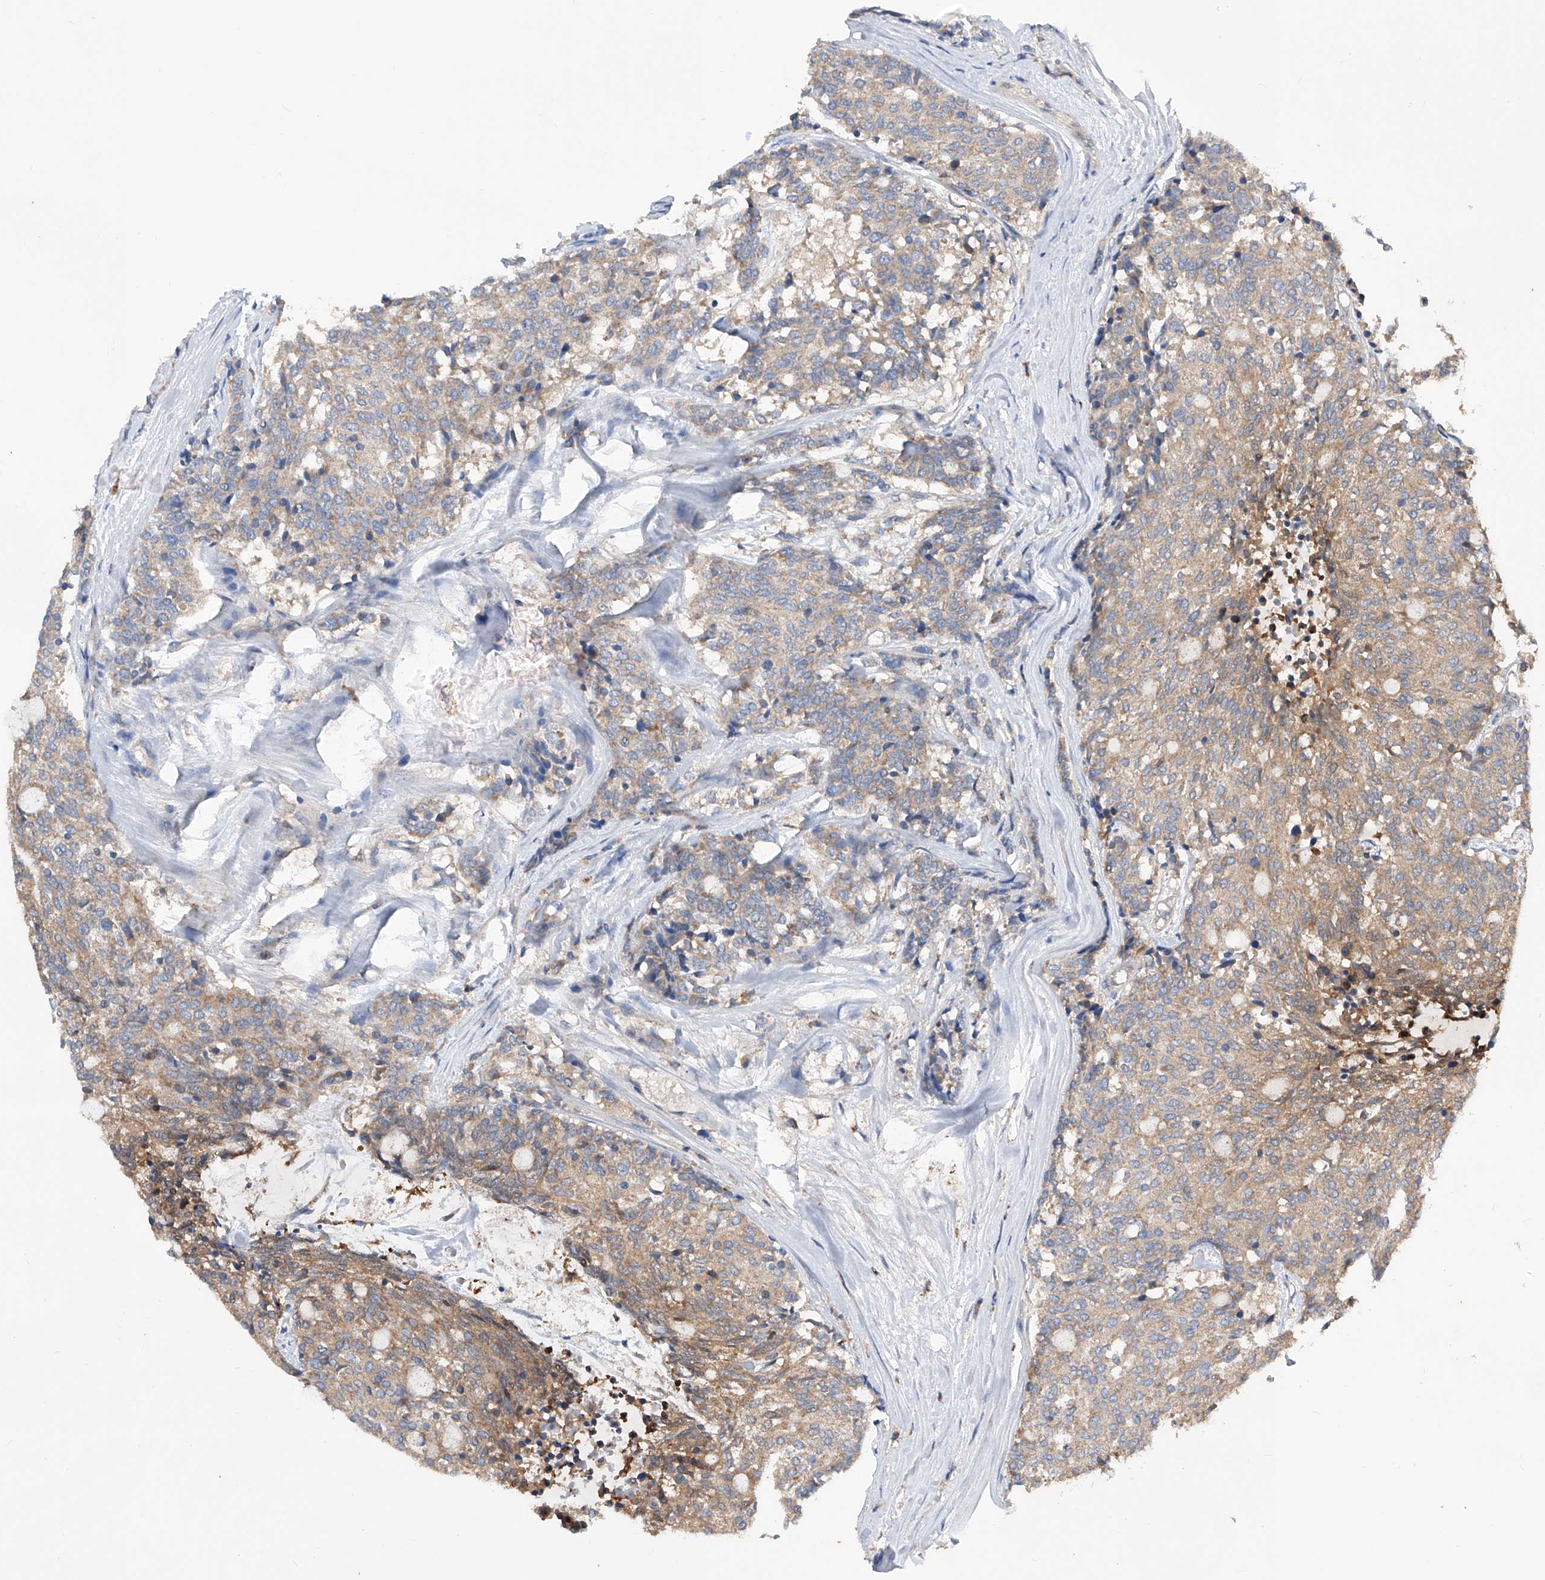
{"staining": {"intensity": "weak", "quantity": ">75%", "location": "cytoplasmic/membranous"}, "tissue": "carcinoid", "cell_type": "Tumor cells", "image_type": "cancer", "snomed": [{"axis": "morphology", "description": "Carcinoid, malignant, NOS"}, {"axis": "topography", "description": "Pancreas"}], "caption": "Immunohistochemistry (IHC) of carcinoid (malignant) demonstrates low levels of weak cytoplasmic/membranous expression in approximately >75% of tumor cells.", "gene": "SPATA20", "patient": {"sex": "female", "age": 54}}